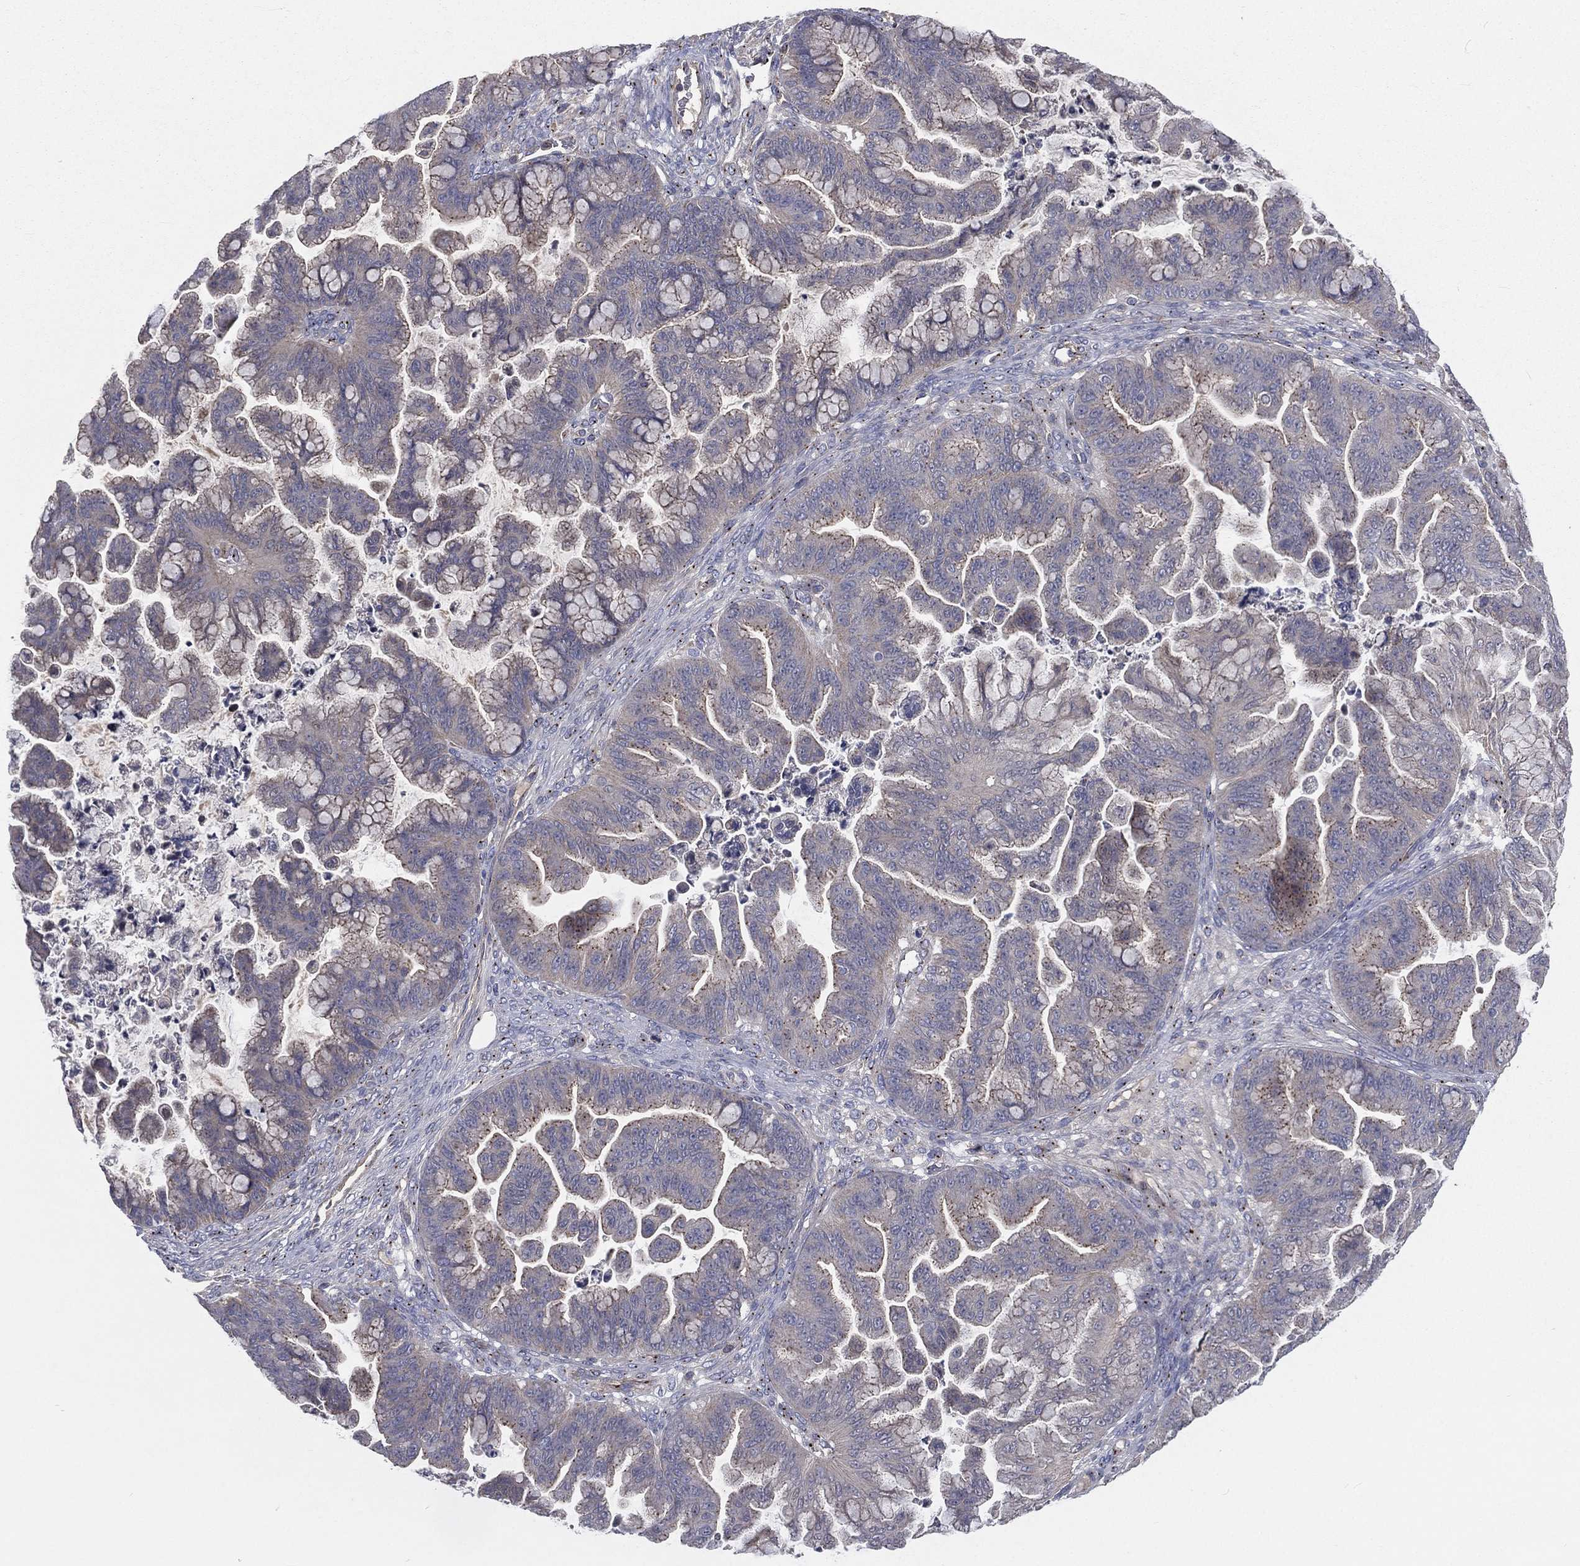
{"staining": {"intensity": "weak", "quantity": "<25%", "location": "cytoplasmic/membranous"}, "tissue": "ovarian cancer", "cell_type": "Tumor cells", "image_type": "cancer", "snomed": [{"axis": "morphology", "description": "Cystadenocarcinoma, mucinous, NOS"}, {"axis": "topography", "description": "Ovary"}], "caption": "High power microscopy image of an immunohistochemistry (IHC) image of ovarian cancer, revealing no significant staining in tumor cells. Nuclei are stained in blue.", "gene": "CROCC", "patient": {"sex": "female", "age": 67}}